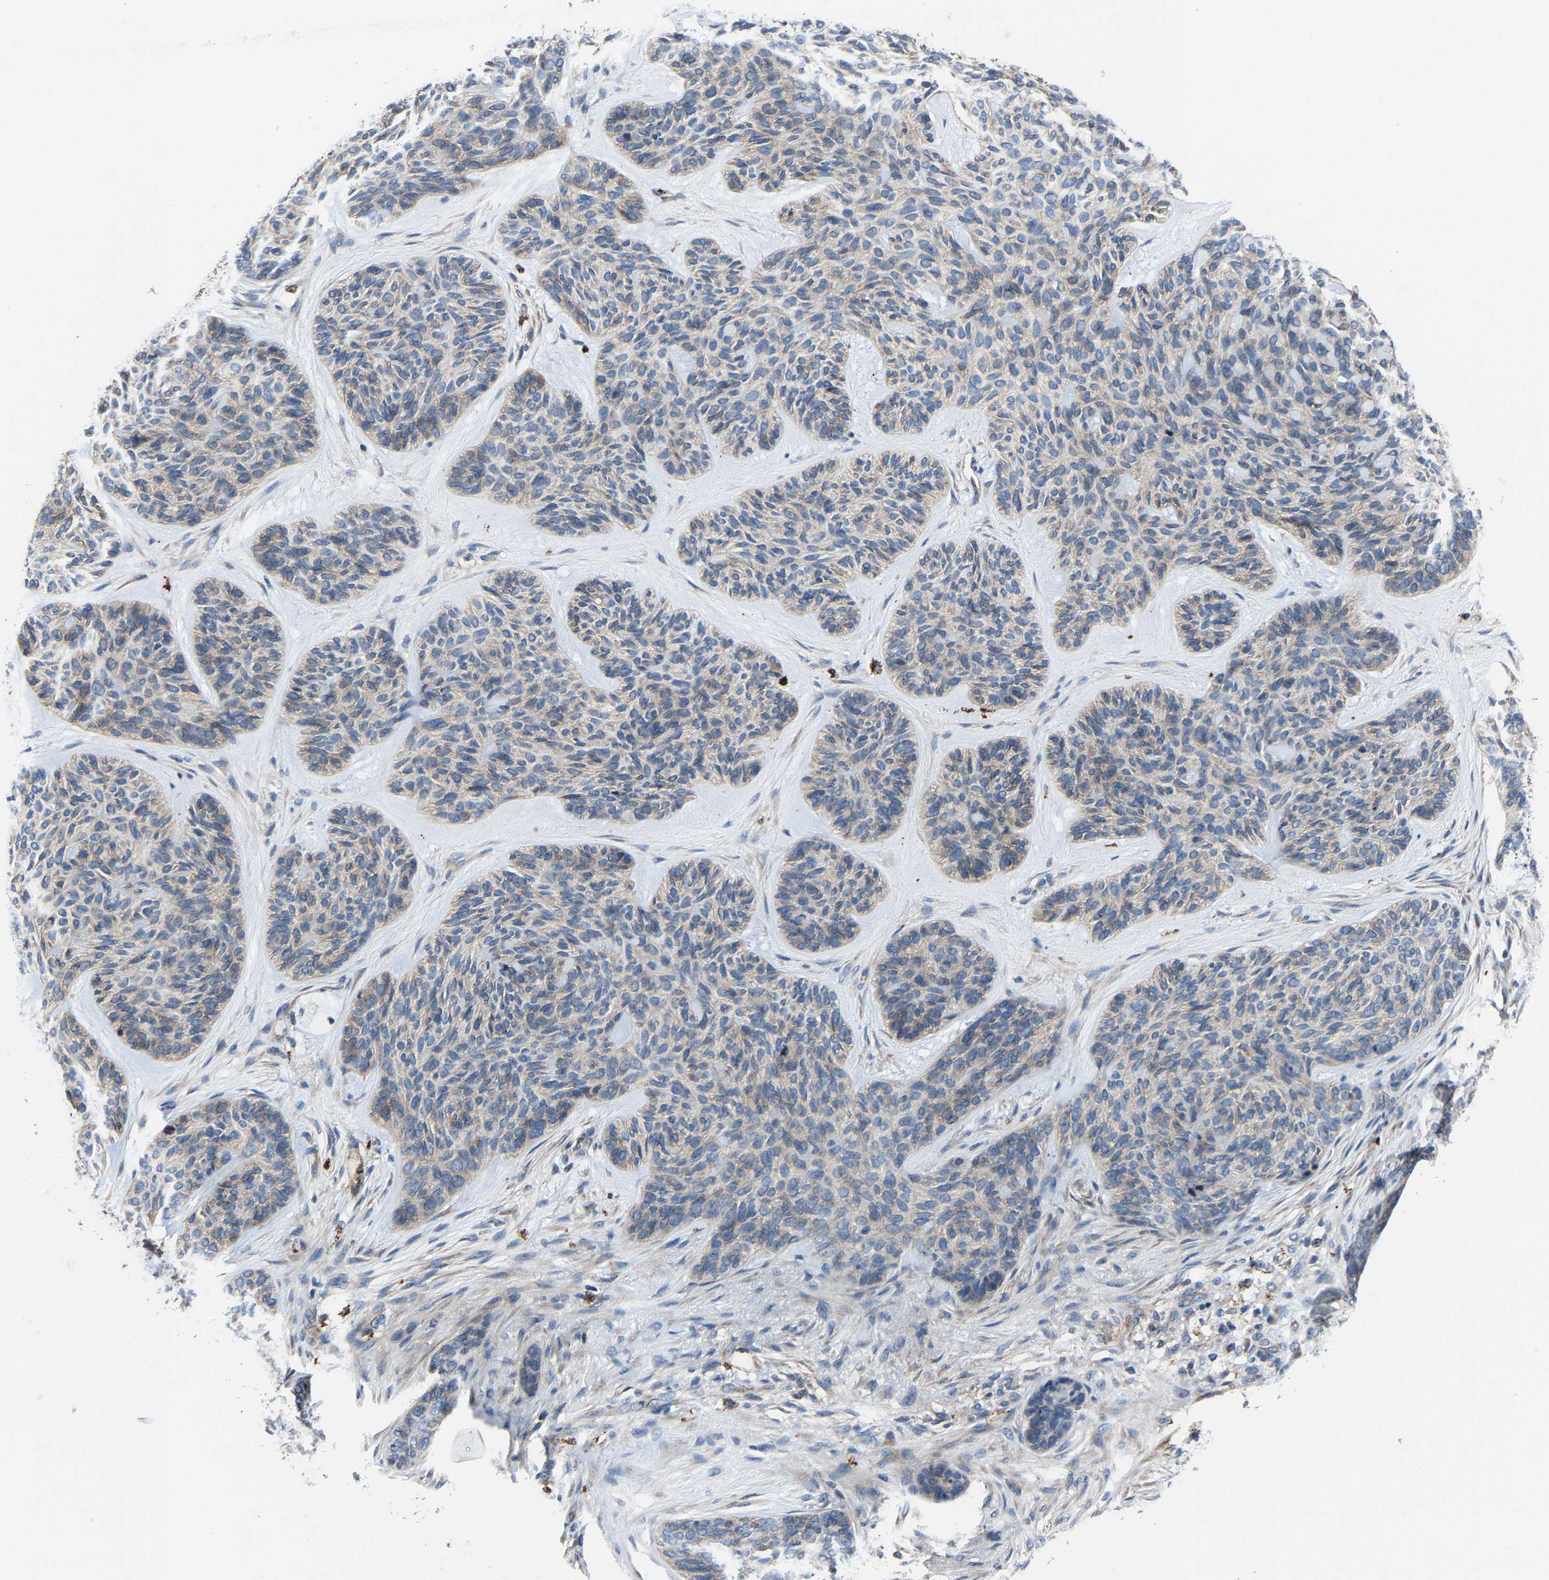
{"staining": {"intensity": "weak", "quantity": "<25%", "location": "cytoplasmic/membranous"}, "tissue": "skin cancer", "cell_type": "Tumor cells", "image_type": "cancer", "snomed": [{"axis": "morphology", "description": "Basal cell carcinoma"}, {"axis": "topography", "description": "Skin"}], "caption": "Immunohistochemistry (IHC) photomicrograph of human skin cancer (basal cell carcinoma) stained for a protein (brown), which reveals no positivity in tumor cells. (DAB IHC with hematoxylin counter stain).", "gene": "KIAA1958", "patient": {"sex": "male", "age": 55}}